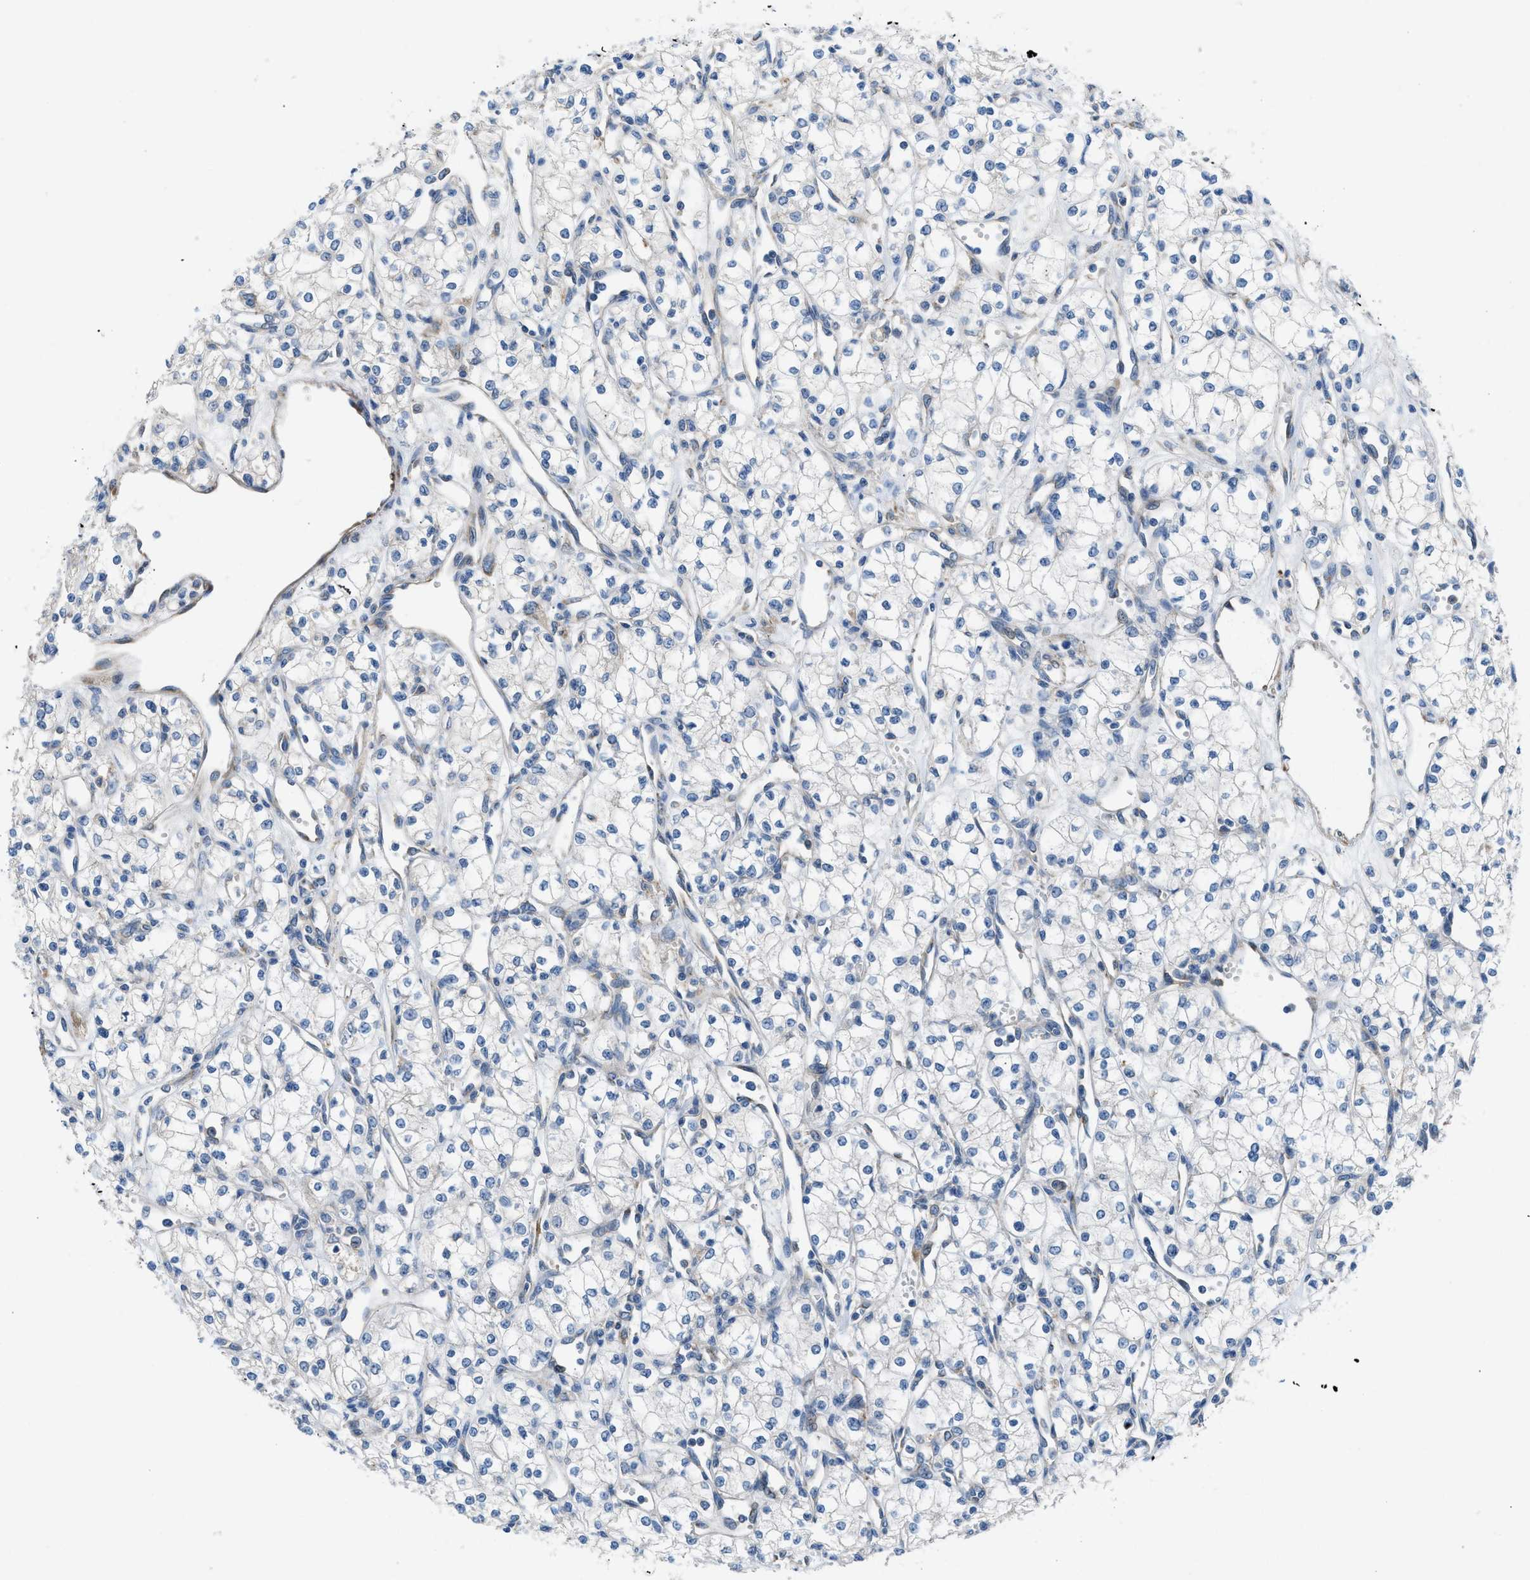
{"staining": {"intensity": "negative", "quantity": "none", "location": "none"}, "tissue": "renal cancer", "cell_type": "Tumor cells", "image_type": "cancer", "snomed": [{"axis": "morphology", "description": "Adenocarcinoma, NOS"}, {"axis": "topography", "description": "Kidney"}], "caption": "The histopathology image reveals no significant staining in tumor cells of adenocarcinoma (renal). Nuclei are stained in blue.", "gene": "BNC2", "patient": {"sex": "male", "age": 59}}